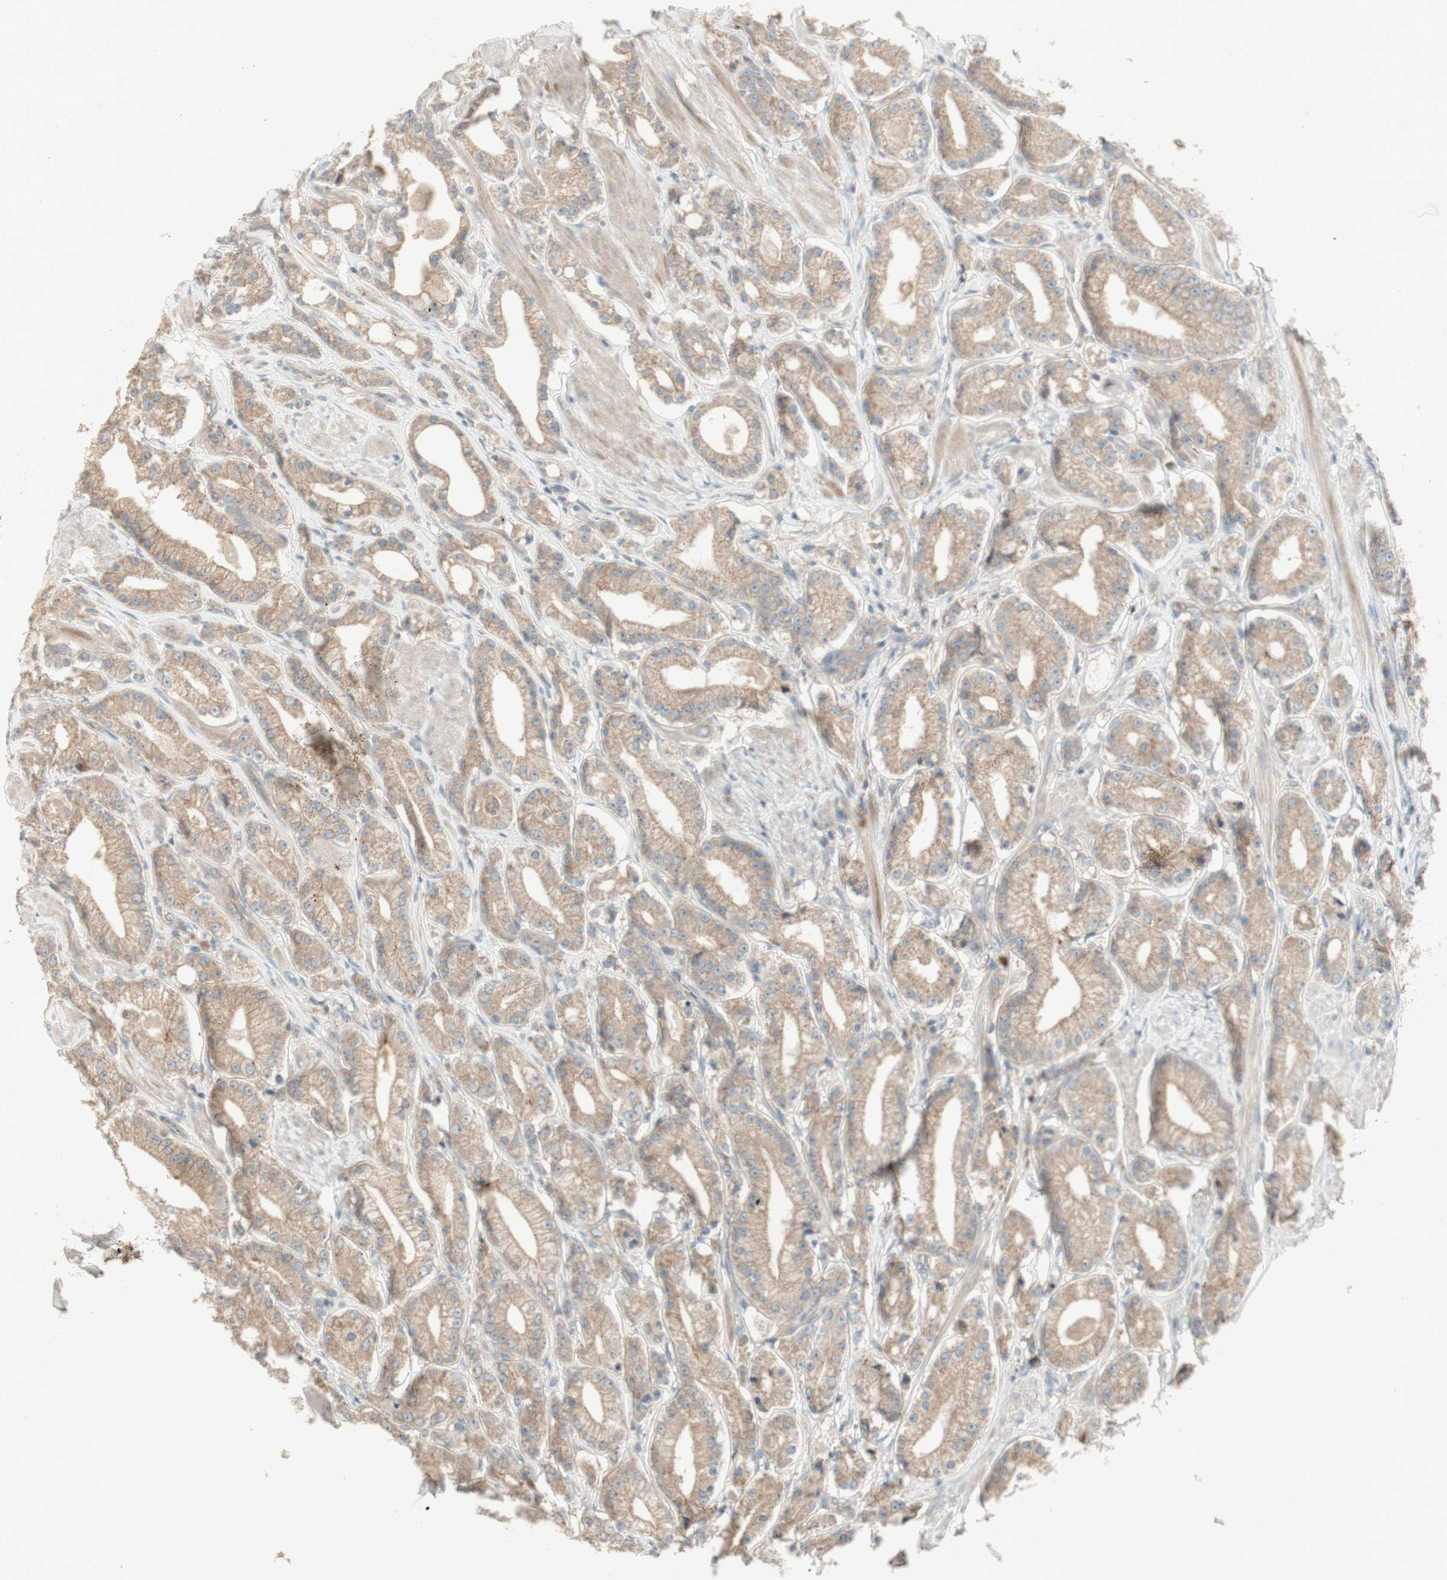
{"staining": {"intensity": "moderate", "quantity": ">75%", "location": "cytoplasmic/membranous"}, "tissue": "prostate cancer", "cell_type": "Tumor cells", "image_type": "cancer", "snomed": [{"axis": "morphology", "description": "Adenocarcinoma, Low grade"}, {"axis": "topography", "description": "Prostate"}], "caption": "Low-grade adenocarcinoma (prostate) was stained to show a protein in brown. There is medium levels of moderate cytoplasmic/membranous positivity in approximately >75% of tumor cells. The protein of interest is stained brown, and the nuclei are stained in blue (DAB (3,3'-diaminobenzidine) IHC with brightfield microscopy, high magnification).", "gene": "PTGER4", "patient": {"sex": "male", "age": 63}}